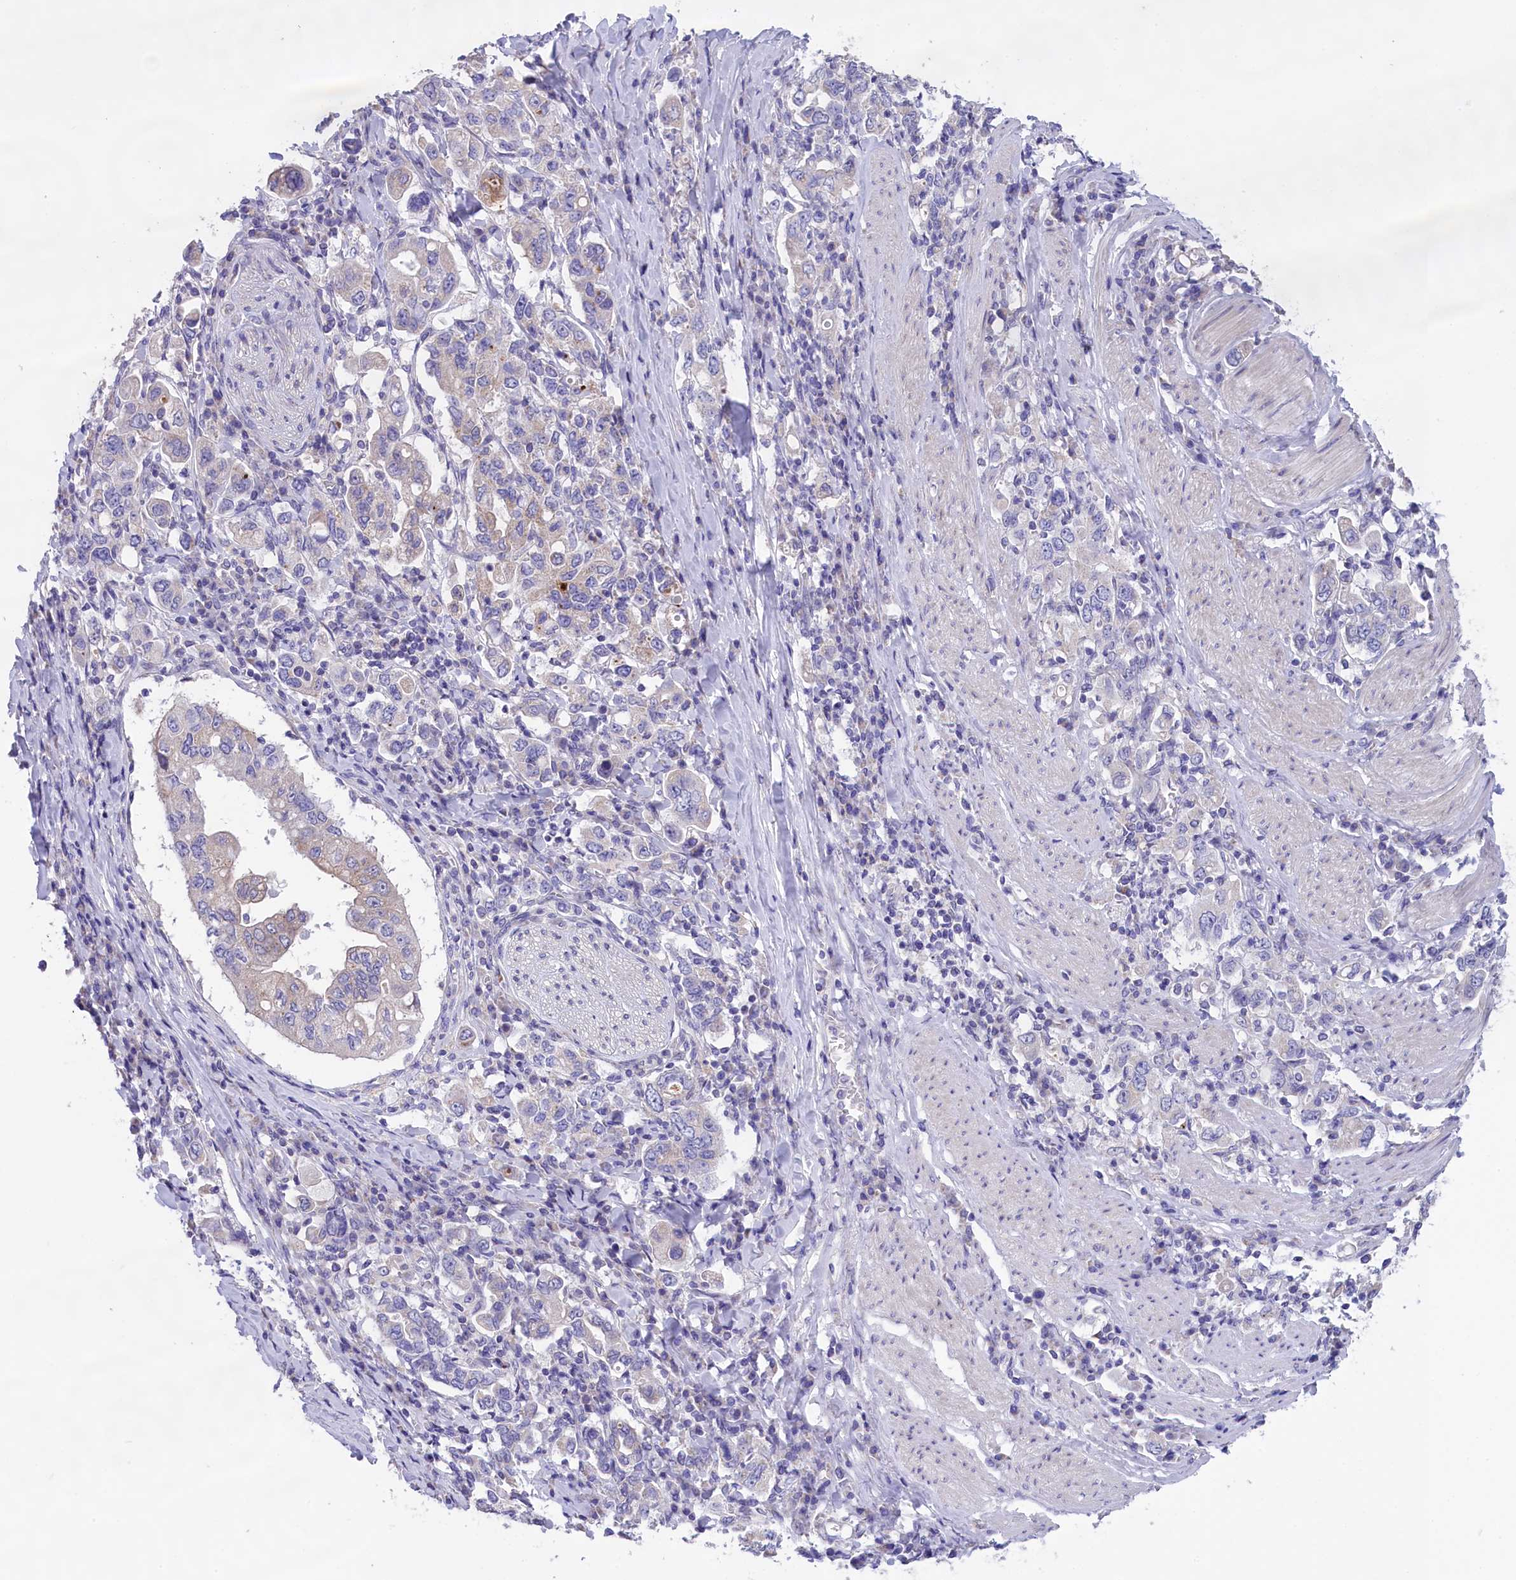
{"staining": {"intensity": "weak", "quantity": "<25%", "location": "cytoplasmic/membranous"}, "tissue": "stomach cancer", "cell_type": "Tumor cells", "image_type": "cancer", "snomed": [{"axis": "morphology", "description": "Adenocarcinoma, NOS"}, {"axis": "topography", "description": "Stomach, upper"}], "caption": "Immunohistochemical staining of stomach cancer (adenocarcinoma) demonstrates no significant positivity in tumor cells.", "gene": "CYP2U1", "patient": {"sex": "male", "age": 62}}